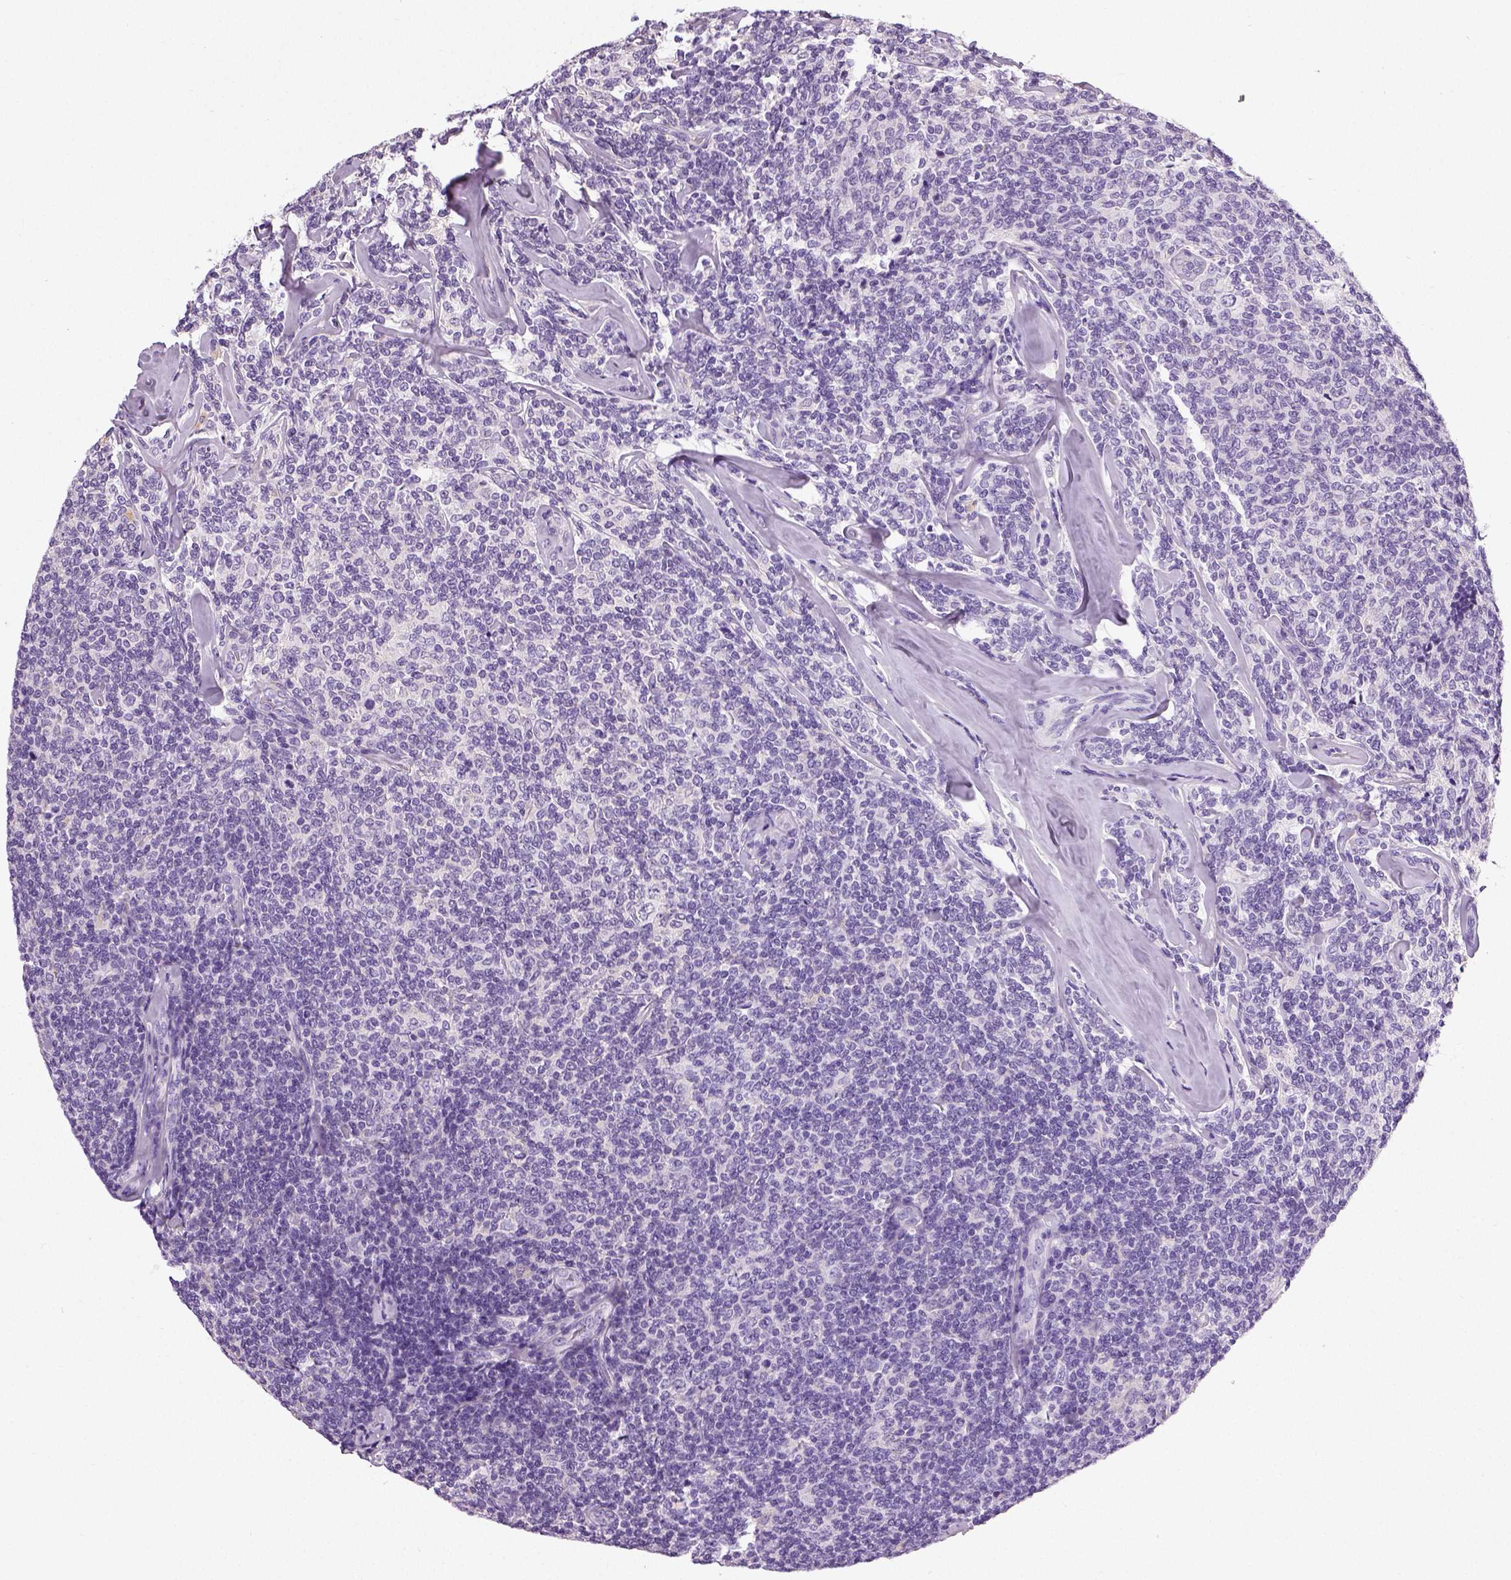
{"staining": {"intensity": "negative", "quantity": "none", "location": "none"}, "tissue": "lymphoma", "cell_type": "Tumor cells", "image_type": "cancer", "snomed": [{"axis": "morphology", "description": "Malignant lymphoma, non-Hodgkin's type, Low grade"}, {"axis": "topography", "description": "Lymph node"}], "caption": "Immunohistochemical staining of lymphoma exhibits no significant staining in tumor cells. The staining is performed using DAB brown chromogen with nuclei counter-stained in using hematoxylin.", "gene": "NECAB2", "patient": {"sex": "female", "age": 56}}